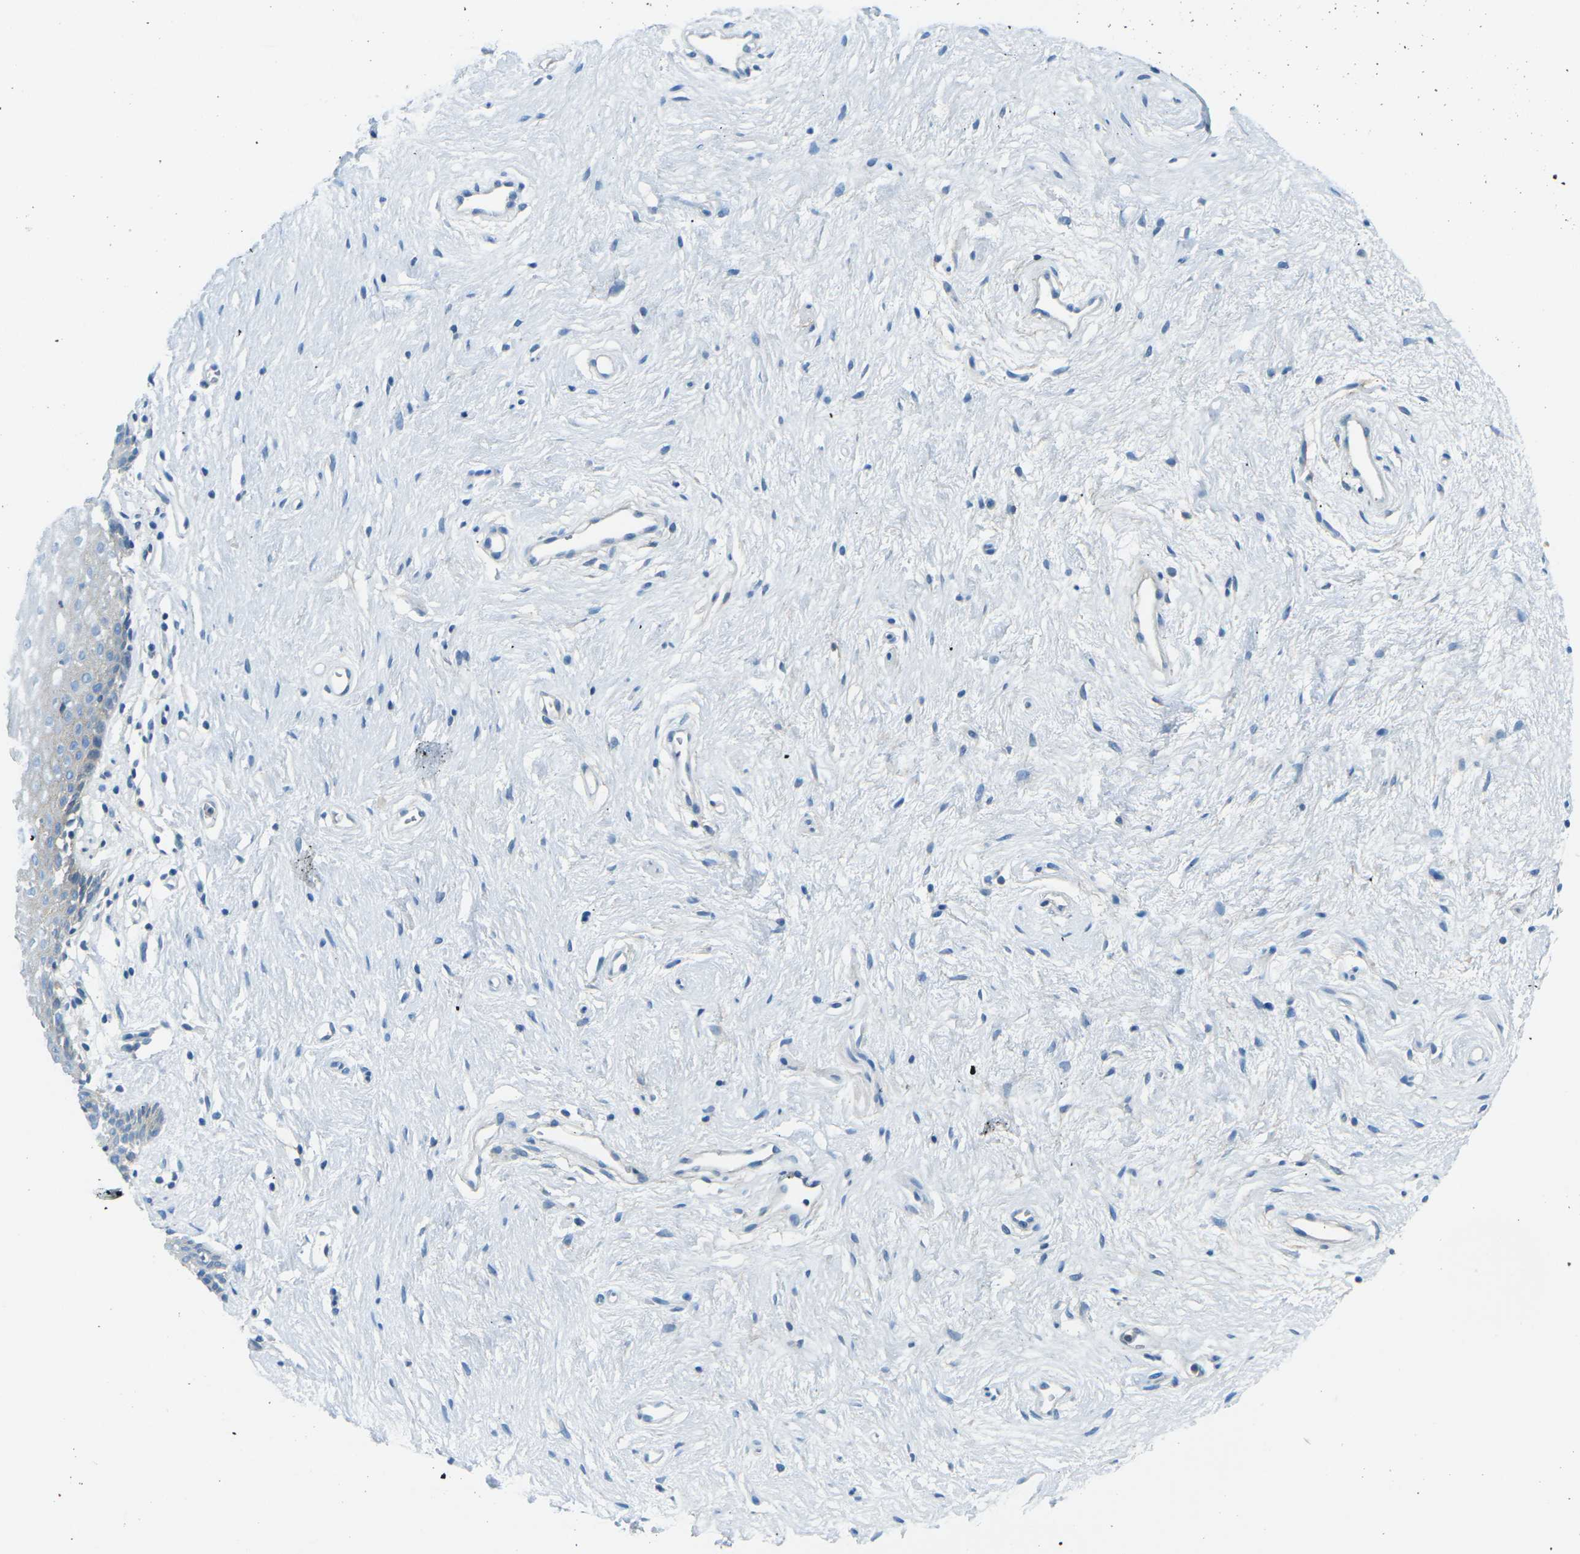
{"staining": {"intensity": "negative", "quantity": "none", "location": "none"}, "tissue": "vagina", "cell_type": "Squamous epithelial cells", "image_type": "normal", "snomed": [{"axis": "morphology", "description": "Normal tissue, NOS"}, {"axis": "topography", "description": "Vagina"}], "caption": "A high-resolution histopathology image shows immunohistochemistry staining of unremarkable vagina, which shows no significant staining in squamous epithelial cells.", "gene": "CD47", "patient": {"sex": "female", "age": 44}}